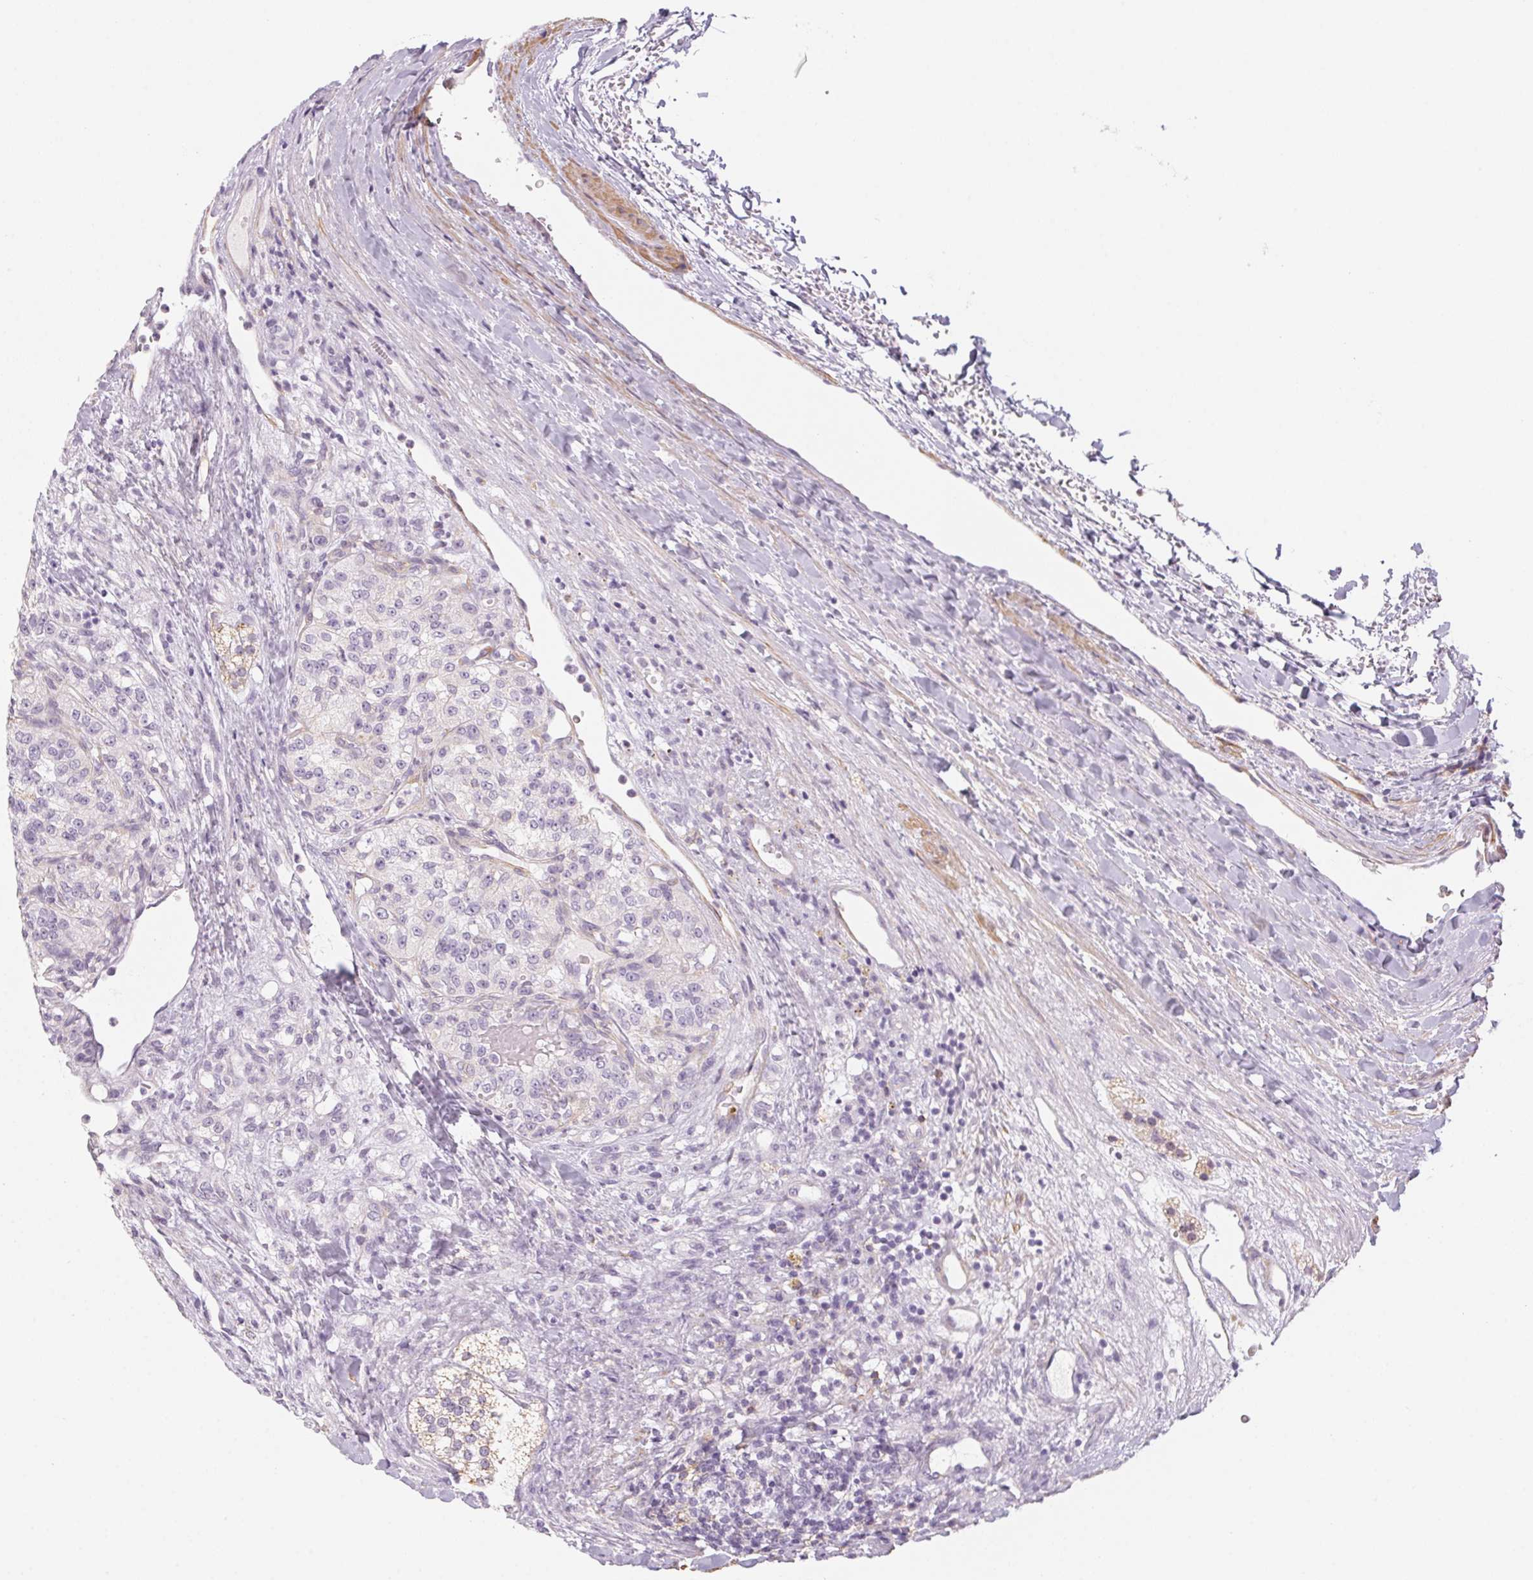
{"staining": {"intensity": "negative", "quantity": "none", "location": "none"}, "tissue": "renal cancer", "cell_type": "Tumor cells", "image_type": "cancer", "snomed": [{"axis": "morphology", "description": "Adenocarcinoma, NOS"}, {"axis": "topography", "description": "Kidney"}], "caption": "A micrograph of renal cancer (adenocarcinoma) stained for a protein exhibits no brown staining in tumor cells. Nuclei are stained in blue.", "gene": "PRPH", "patient": {"sex": "female", "age": 63}}